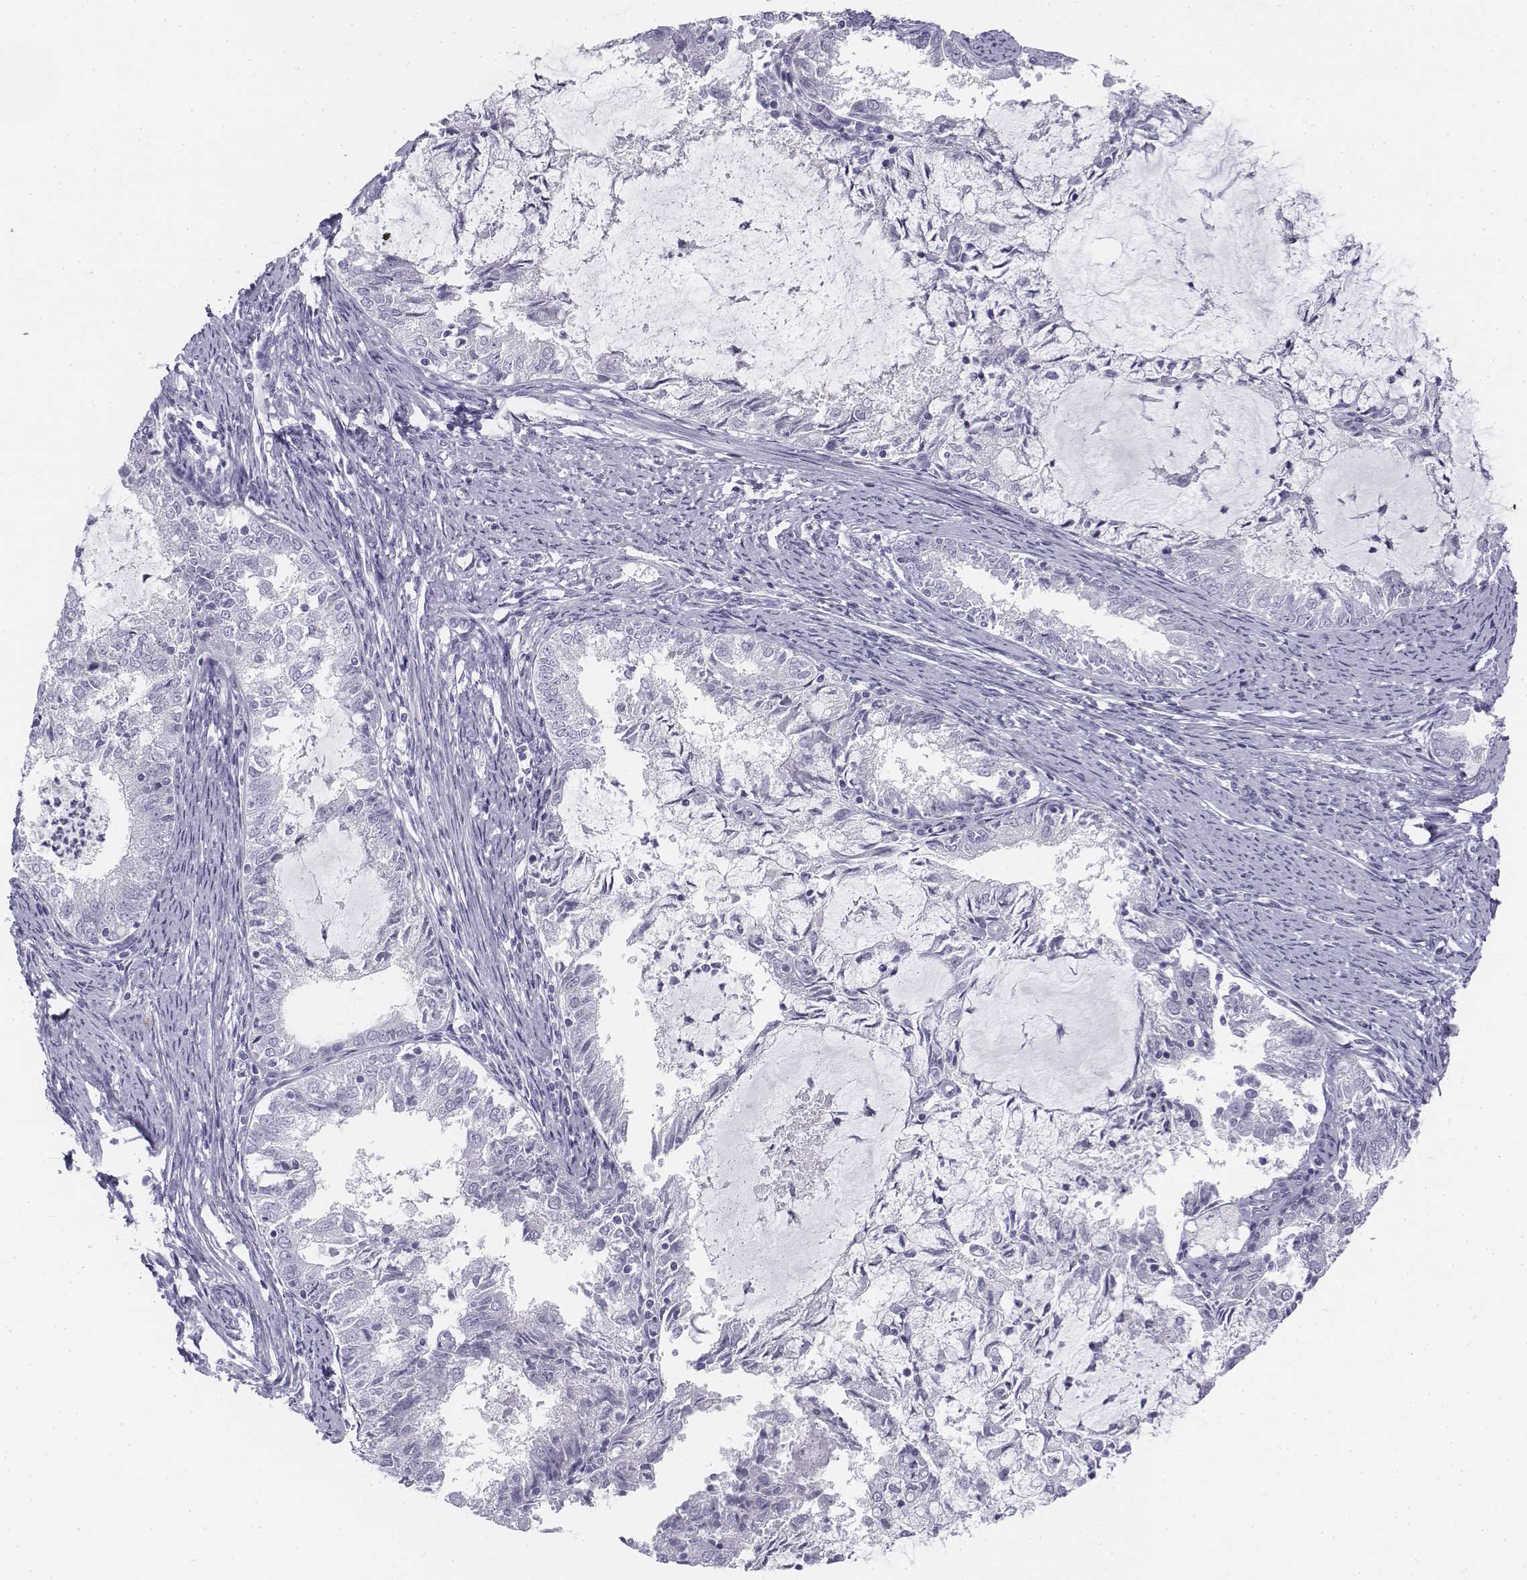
{"staining": {"intensity": "negative", "quantity": "none", "location": "none"}, "tissue": "endometrial cancer", "cell_type": "Tumor cells", "image_type": "cancer", "snomed": [{"axis": "morphology", "description": "Adenocarcinoma, NOS"}, {"axis": "topography", "description": "Endometrium"}], "caption": "Immunohistochemical staining of human endometrial cancer (adenocarcinoma) shows no significant expression in tumor cells.", "gene": "TH", "patient": {"sex": "female", "age": 57}}